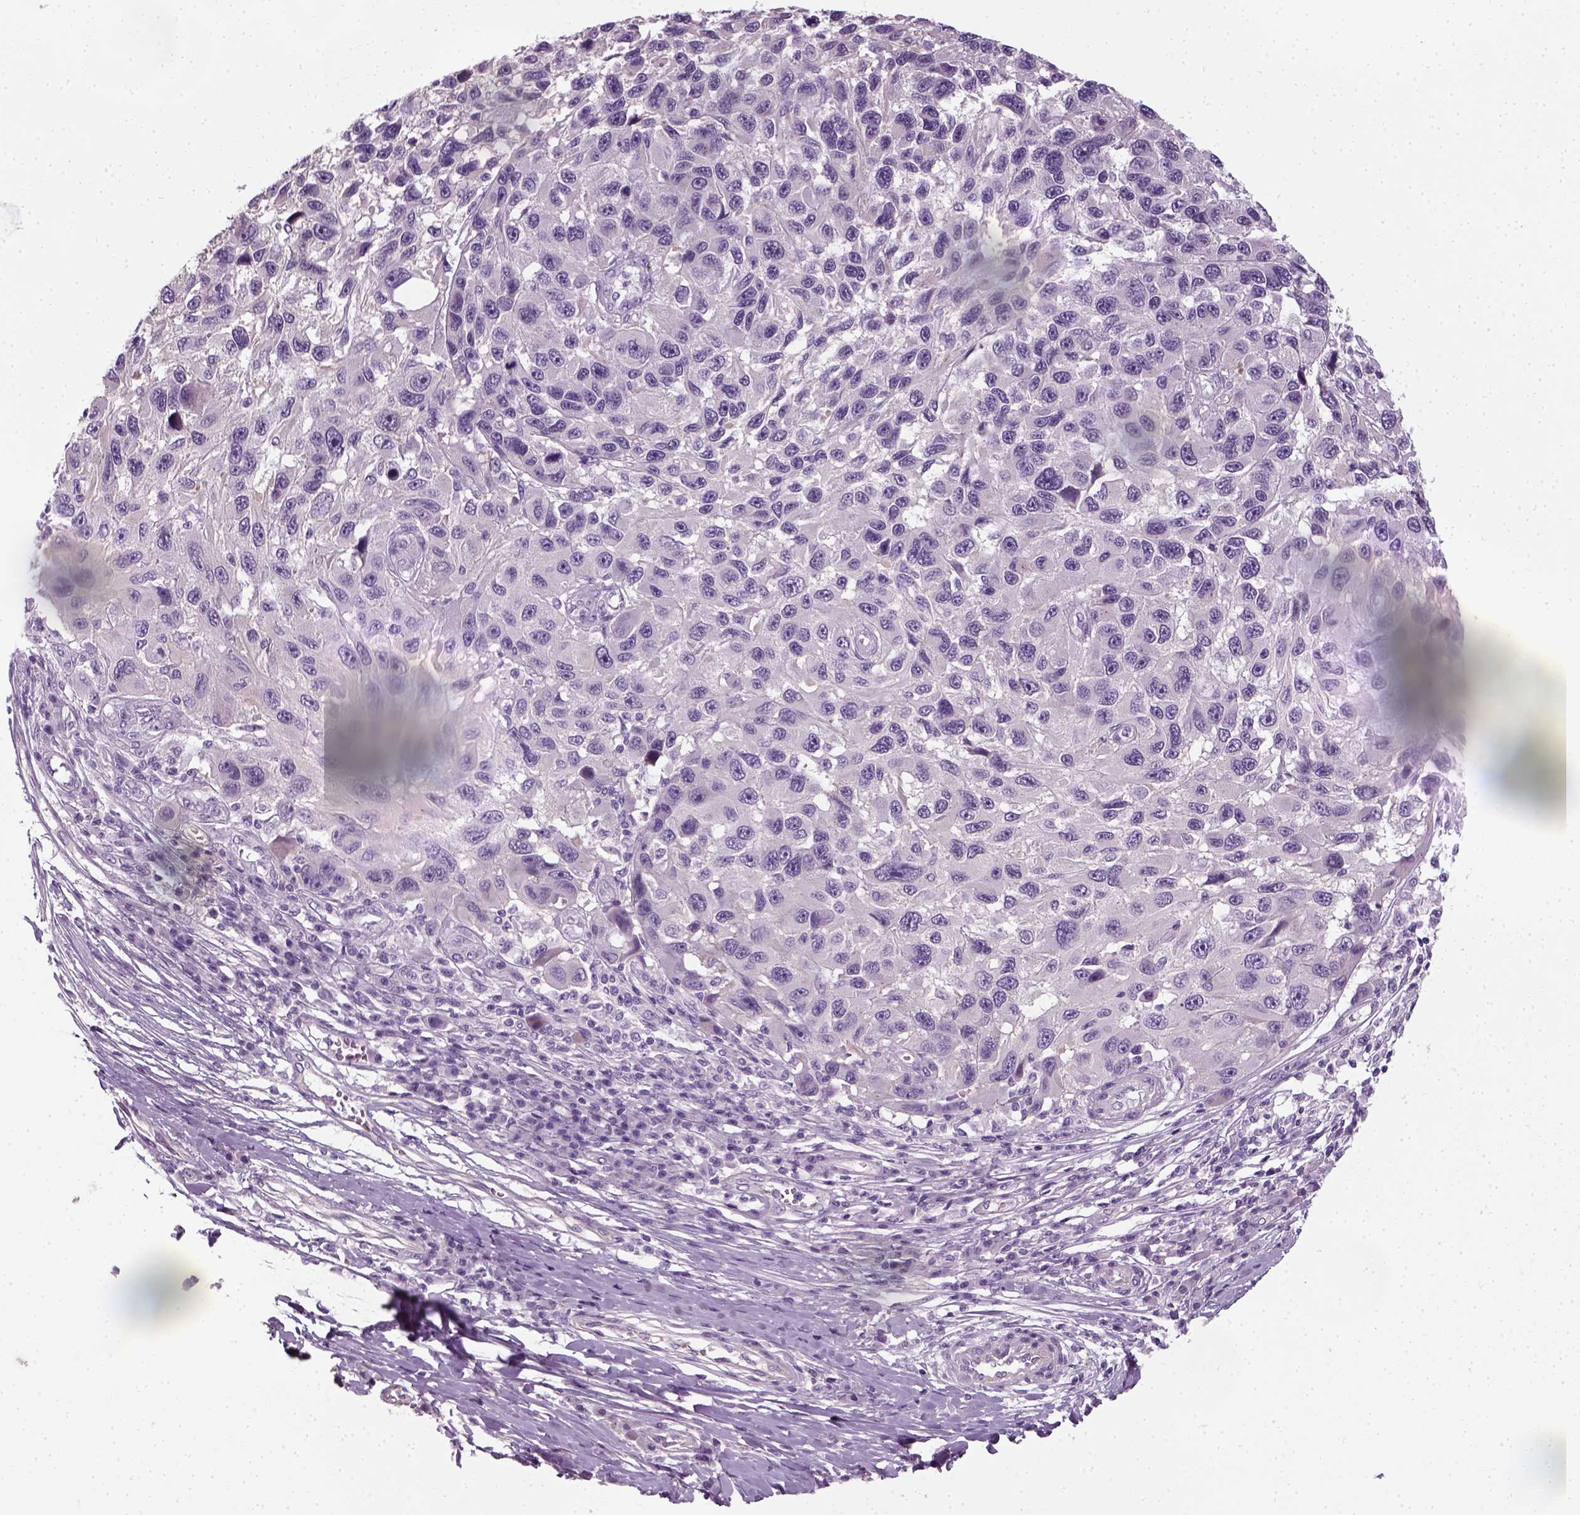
{"staining": {"intensity": "negative", "quantity": "none", "location": "none"}, "tissue": "melanoma", "cell_type": "Tumor cells", "image_type": "cancer", "snomed": [{"axis": "morphology", "description": "Malignant melanoma, NOS"}, {"axis": "topography", "description": "Skin"}], "caption": "IHC of human malignant melanoma displays no expression in tumor cells.", "gene": "ELOVL3", "patient": {"sex": "male", "age": 53}}